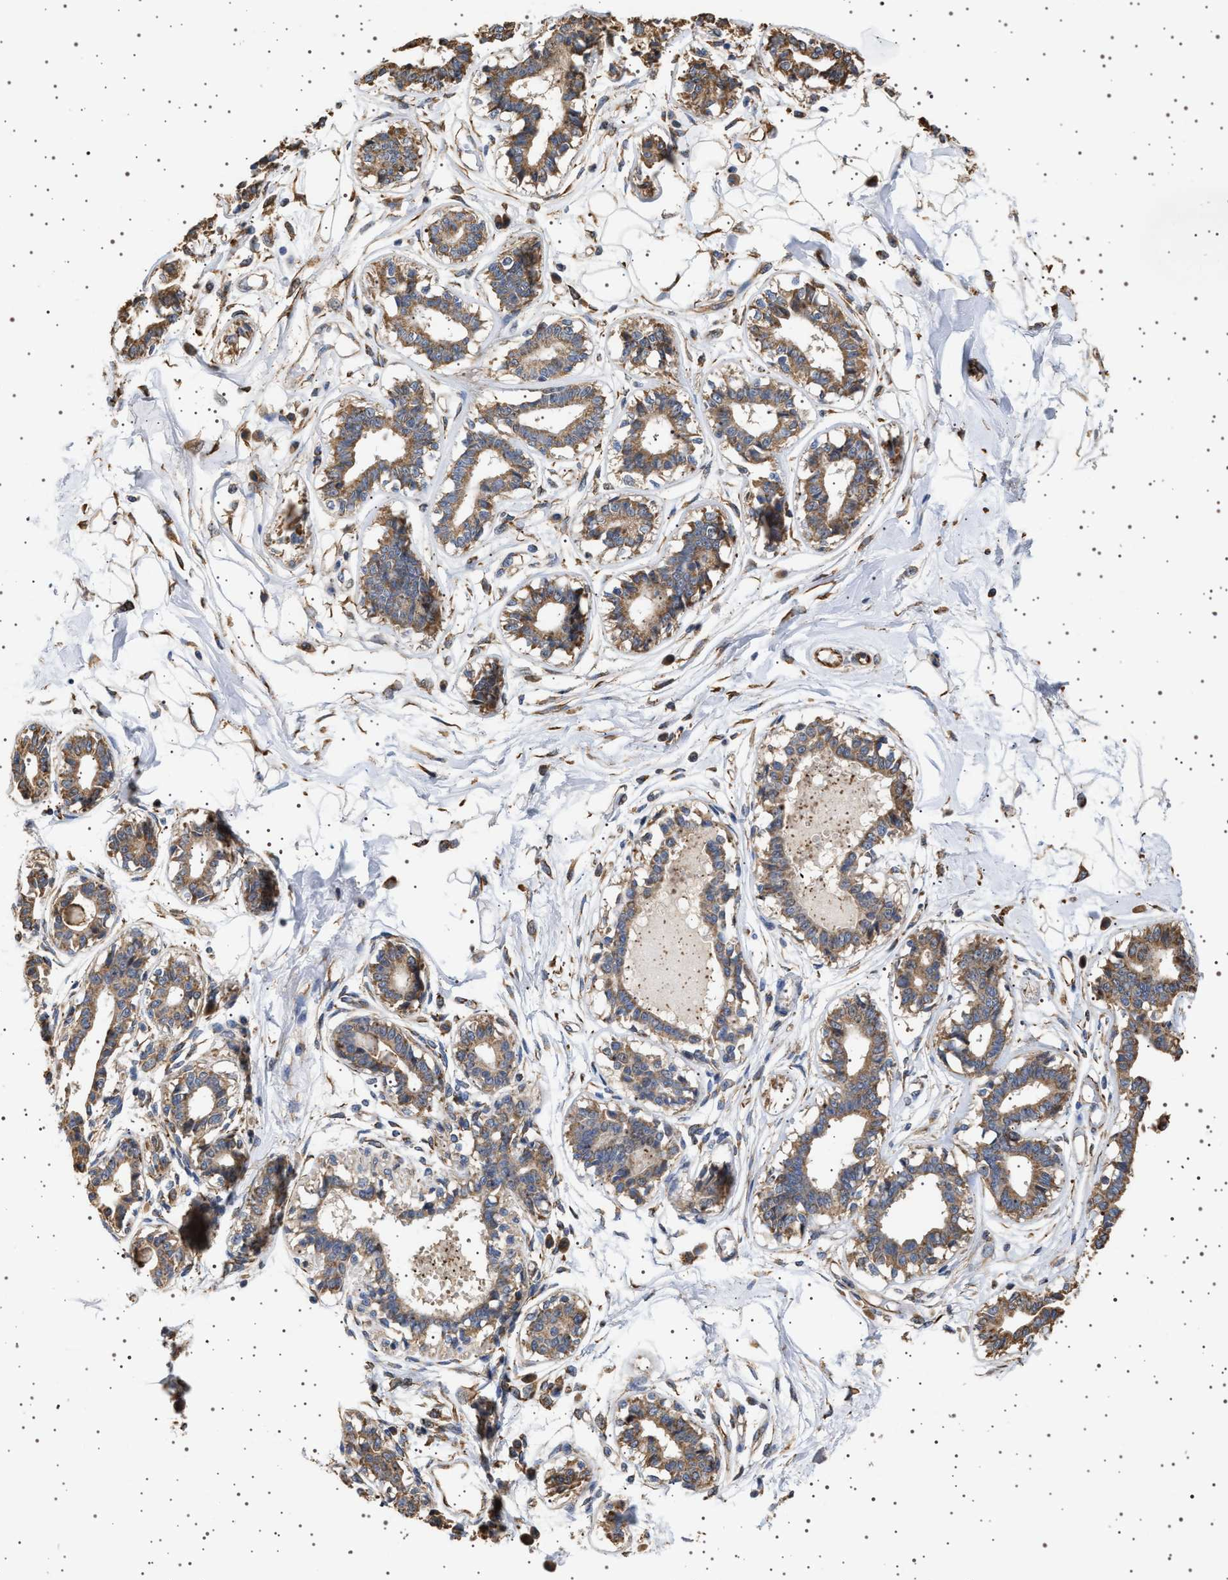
{"staining": {"intensity": "moderate", "quantity": "25%-75%", "location": "cytoplasmic/membranous"}, "tissue": "breast", "cell_type": "Adipocytes", "image_type": "normal", "snomed": [{"axis": "morphology", "description": "Normal tissue, NOS"}, {"axis": "topography", "description": "Breast"}], "caption": "Immunohistochemistry of normal human breast displays medium levels of moderate cytoplasmic/membranous positivity in about 25%-75% of adipocytes.", "gene": "TRUB2", "patient": {"sex": "female", "age": 45}}